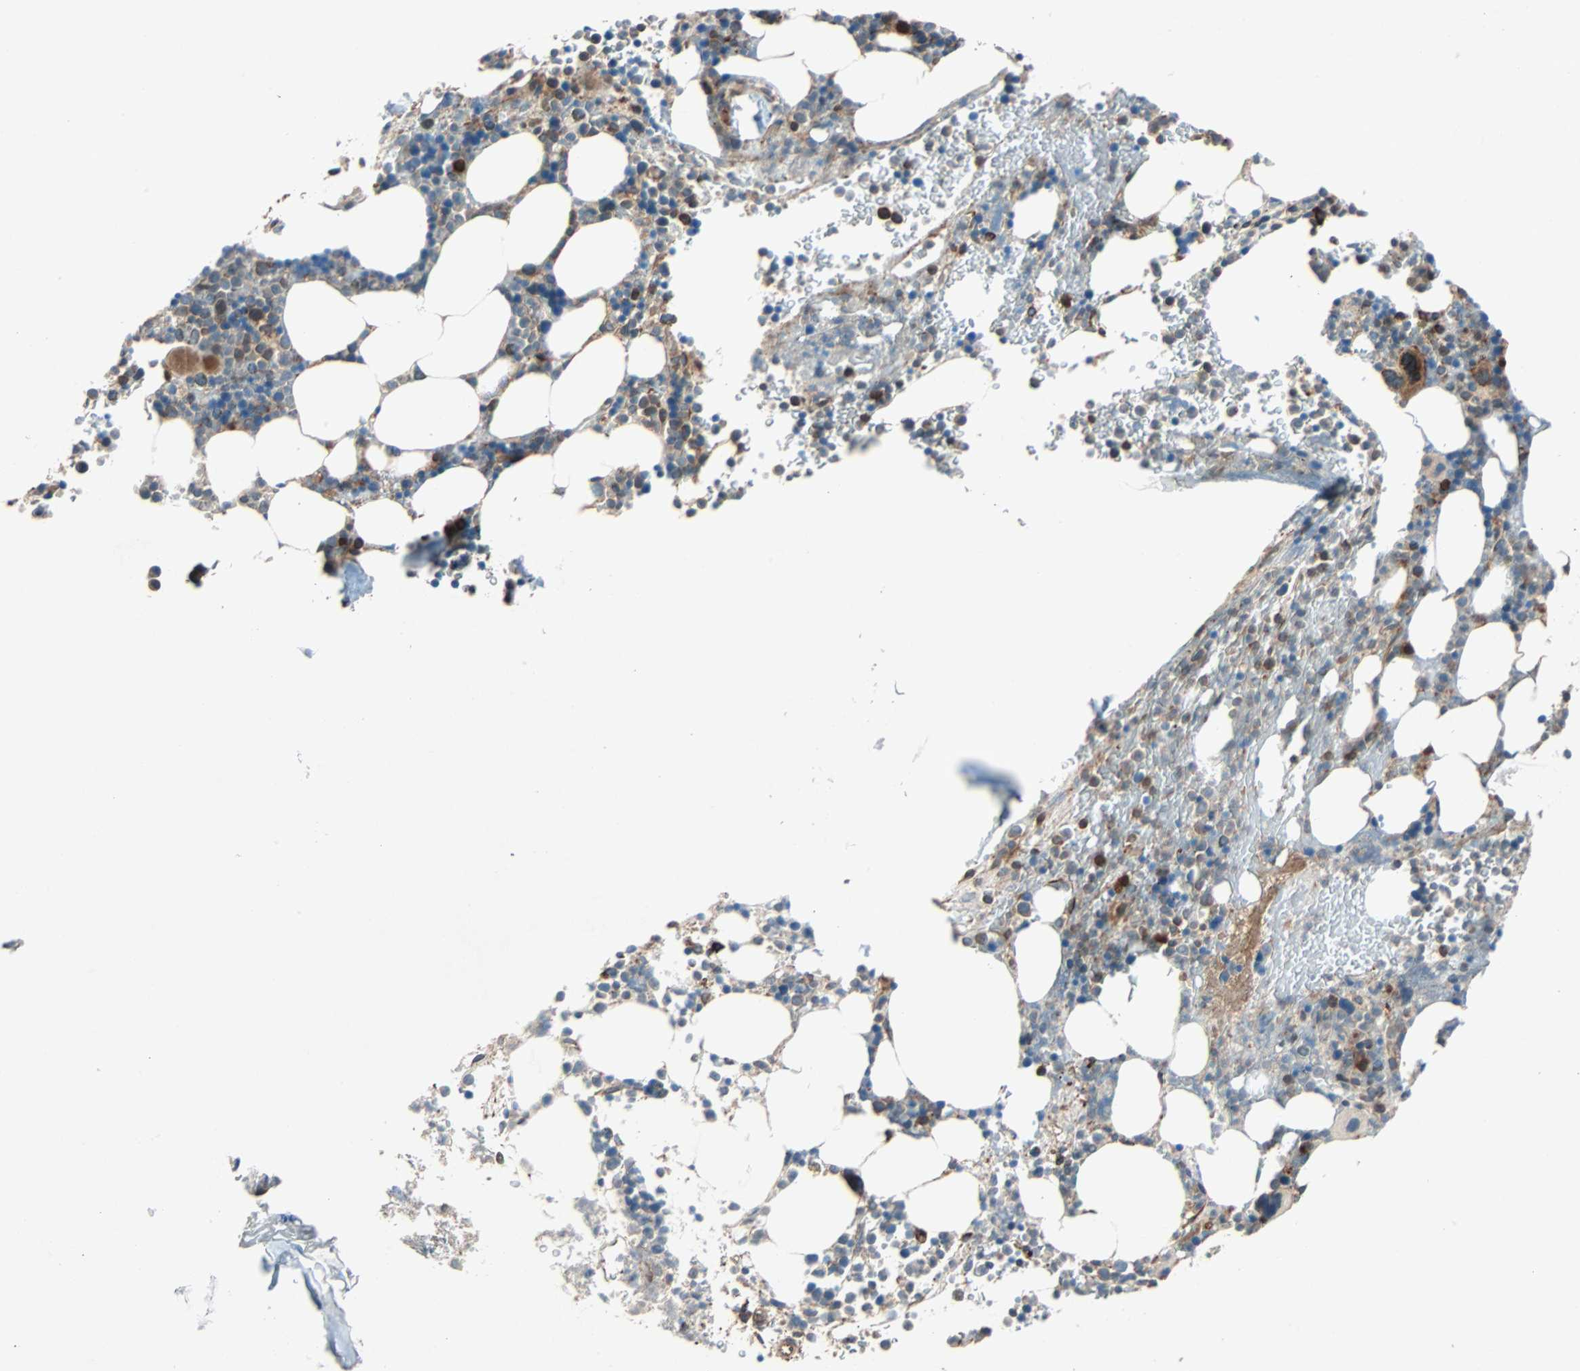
{"staining": {"intensity": "moderate", "quantity": "<25%", "location": "cytoplasmic/membranous"}, "tissue": "bone marrow", "cell_type": "Hematopoietic cells", "image_type": "normal", "snomed": [{"axis": "morphology", "description": "Normal tissue, NOS"}, {"axis": "topography", "description": "Bone marrow"}], "caption": "This is a micrograph of immunohistochemistry staining of benign bone marrow, which shows moderate positivity in the cytoplasmic/membranous of hematopoietic cells.", "gene": "PHYH", "patient": {"sex": "female", "age": 73}}